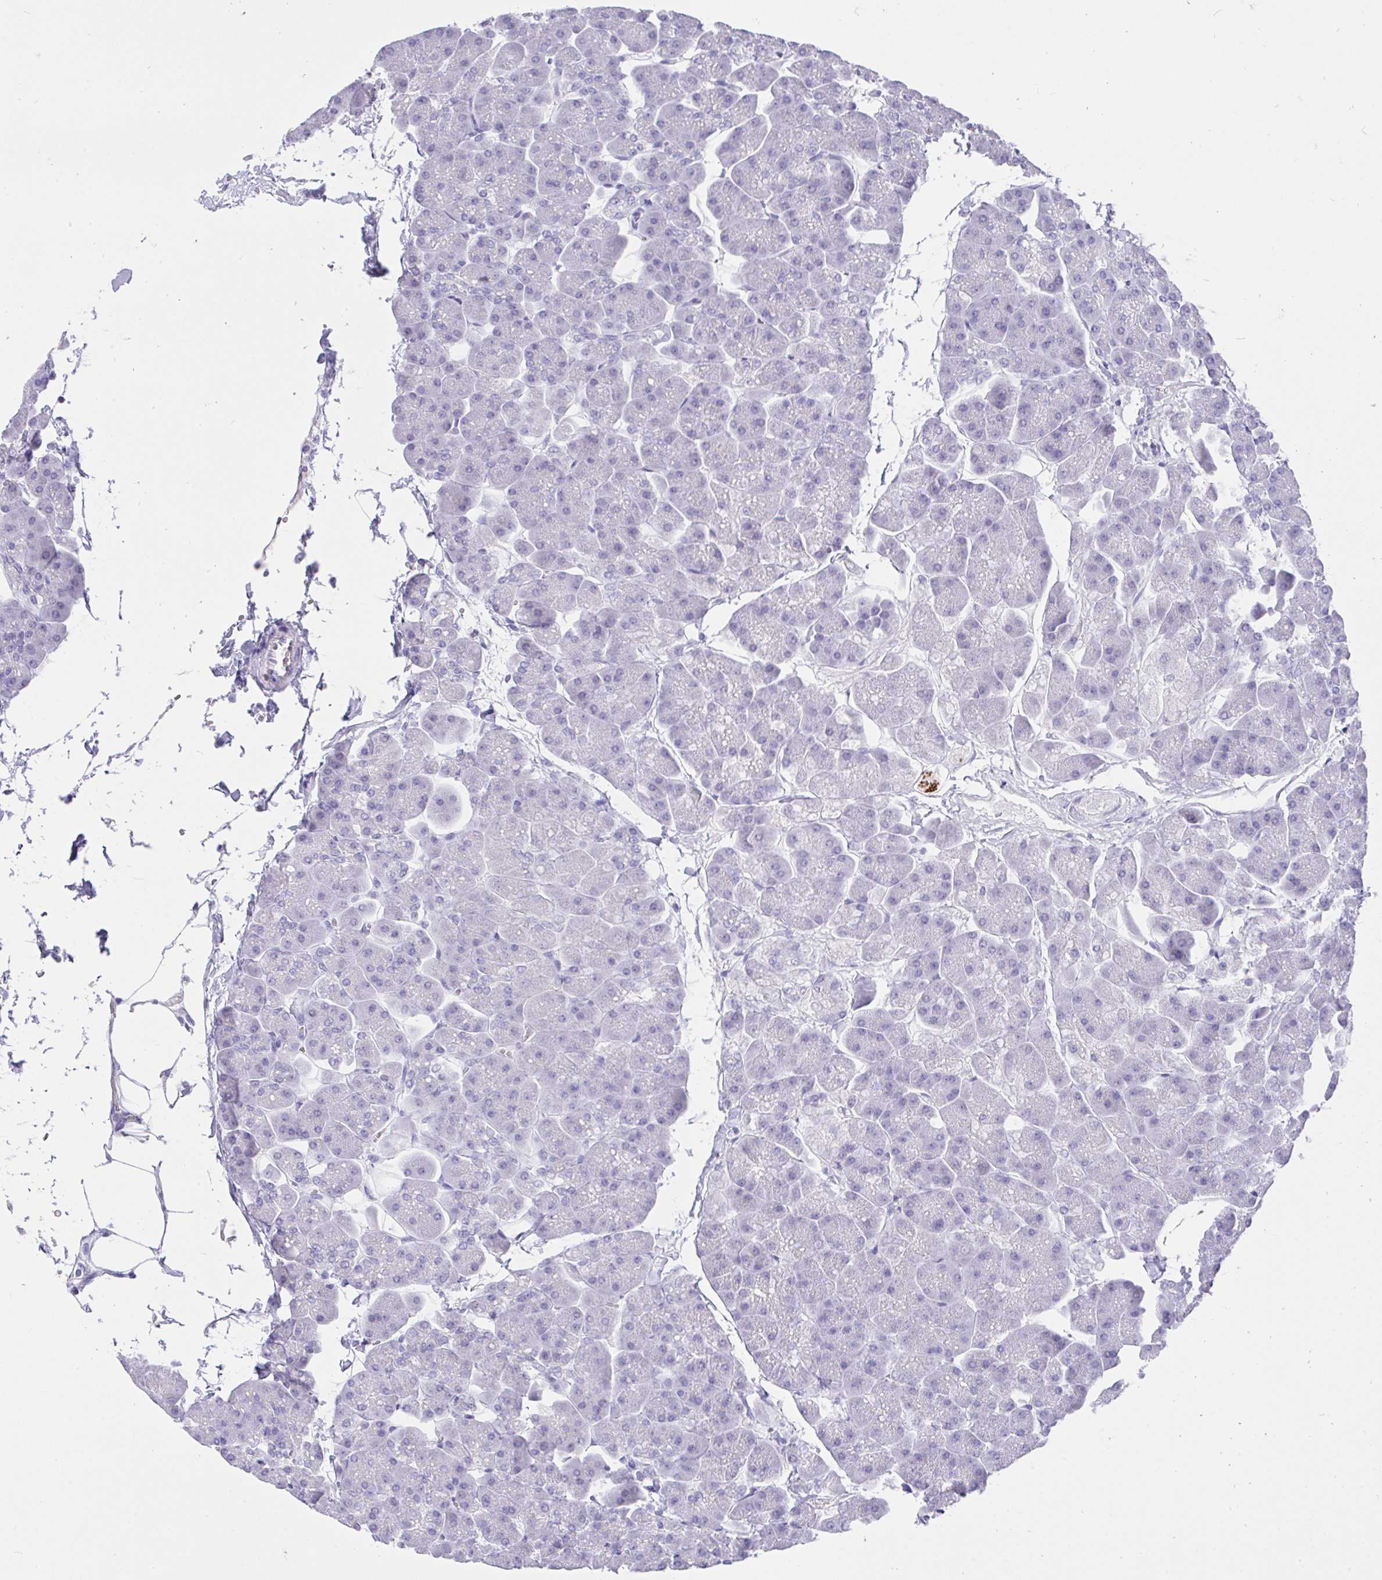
{"staining": {"intensity": "negative", "quantity": "none", "location": "none"}, "tissue": "pancreas", "cell_type": "Exocrine glandular cells", "image_type": "normal", "snomed": [{"axis": "morphology", "description": "Normal tissue, NOS"}, {"axis": "topography", "description": "Pancreas"}], "caption": "This image is of benign pancreas stained with IHC to label a protein in brown with the nuclei are counter-stained blue. There is no positivity in exocrine glandular cells. The staining was performed using DAB to visualize the protein expression in brown, while the nuclei were stained in blue with hematoxylin (Magnification: 20x).", "gene": "MS4A12", "patient": {"sex": "male", "age": 35}}